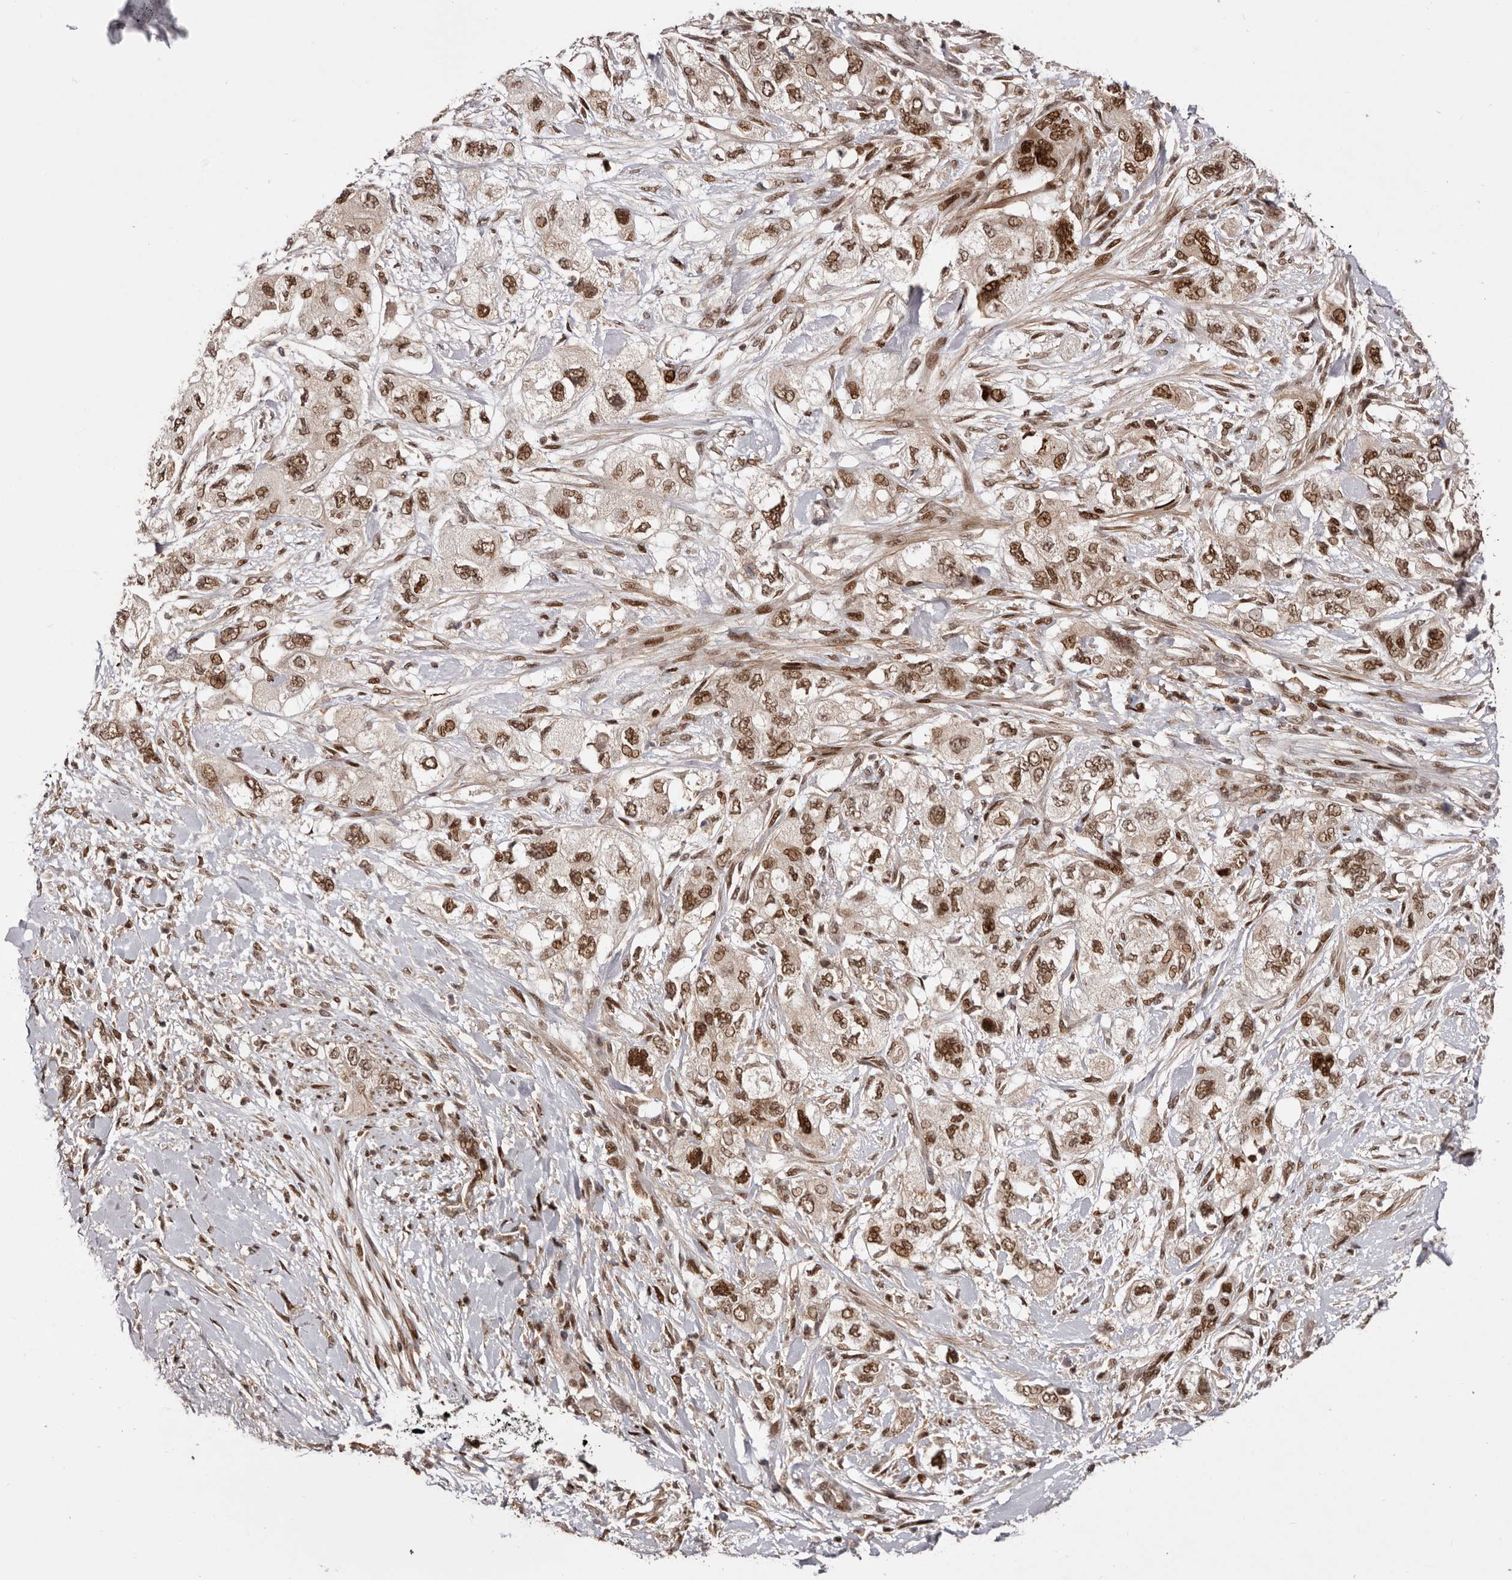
{"staining": {"intensity": "moderate", "quantity": ">75%", "location": "nuclear"}, "tissue": "pancreatic cancer", "cell_type": "Tumor cells", "image_type": "cancer", "snomed": [{"axis": "morphology", "description": "Adenocarcinoma, NOS"}, {"axis": "topography", "description": "Pancreas"}], "caption": "Immunohistochemistry (DAB) staining of pancreatic cancer reveals moderate nuclear protein expression in about >75% of tumor cells.", "gene": "FBXO5", "patient": {"sex": "female", "age": 73}}